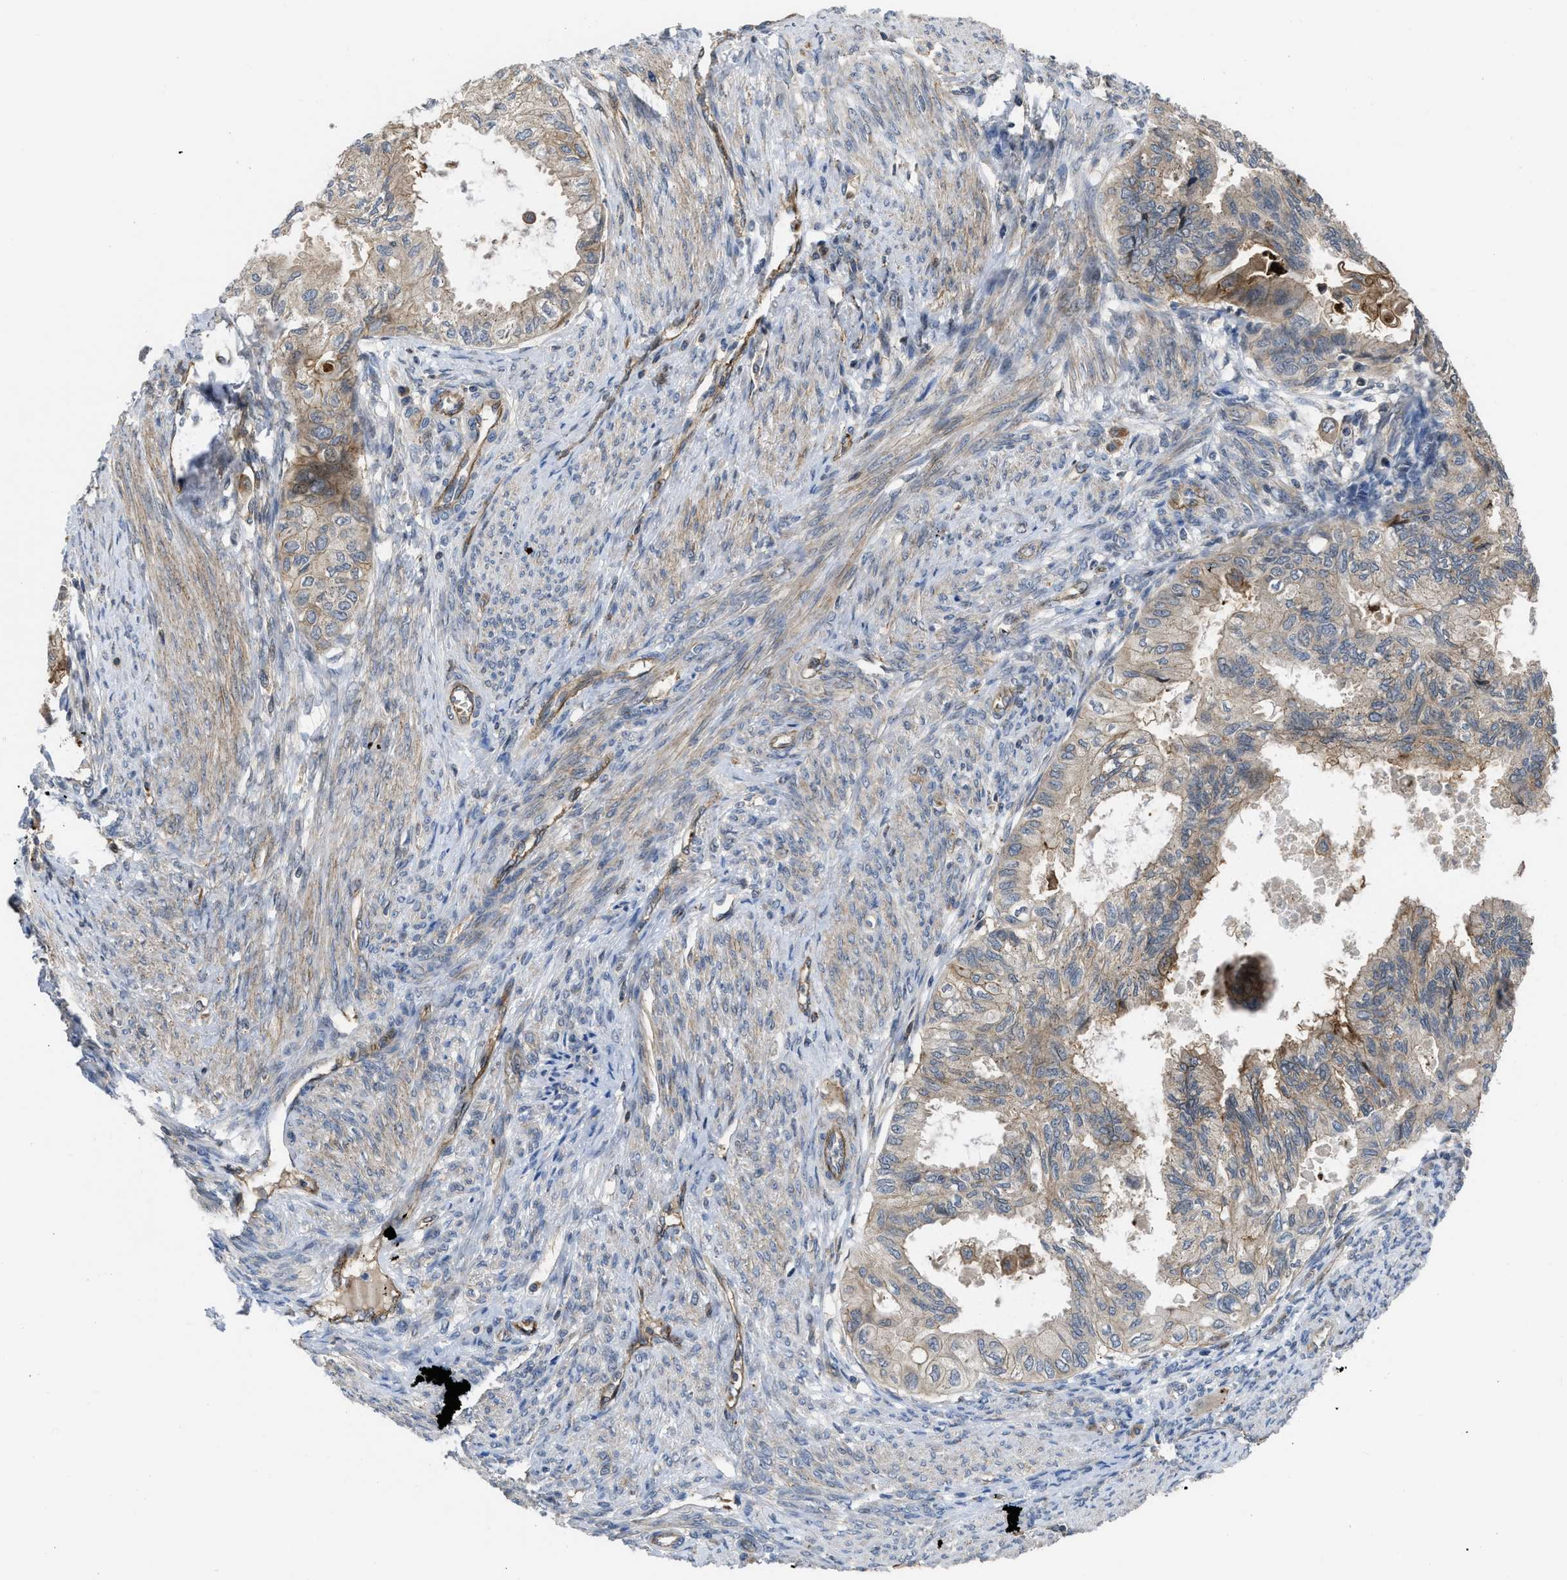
{"staining": {"intensity": "weak", "quantity": "25%-75%", "location": "cytoplasmic/membranous"}, "tissue": "cervical cancer", "cell_type": "Tumor cells", "image_type": "cancer", "snomed": [{"axis": "morphology", "description": "Normal tissue, NOS"}, {"axis": "morphology", "description": "Adenocarcinoma, NOS"}, {"axis": "topography", "description": "Cervix"}, {"axis": "topography", "description": "Endometrium"}], "caption": "A low amount of weak cytoplasmic/membranous expression is identified in approximately 25%-75% of tumor cells in cervical cancer tissue. The protein is stained brown, and the nuclei are stained in blue (DAB (3,3'-diaminobenzidine) IHC with brightfield microscopy, high magnification).", "gene": "GPATCH2L", "patient": {"sex": "female", "age": 86}}